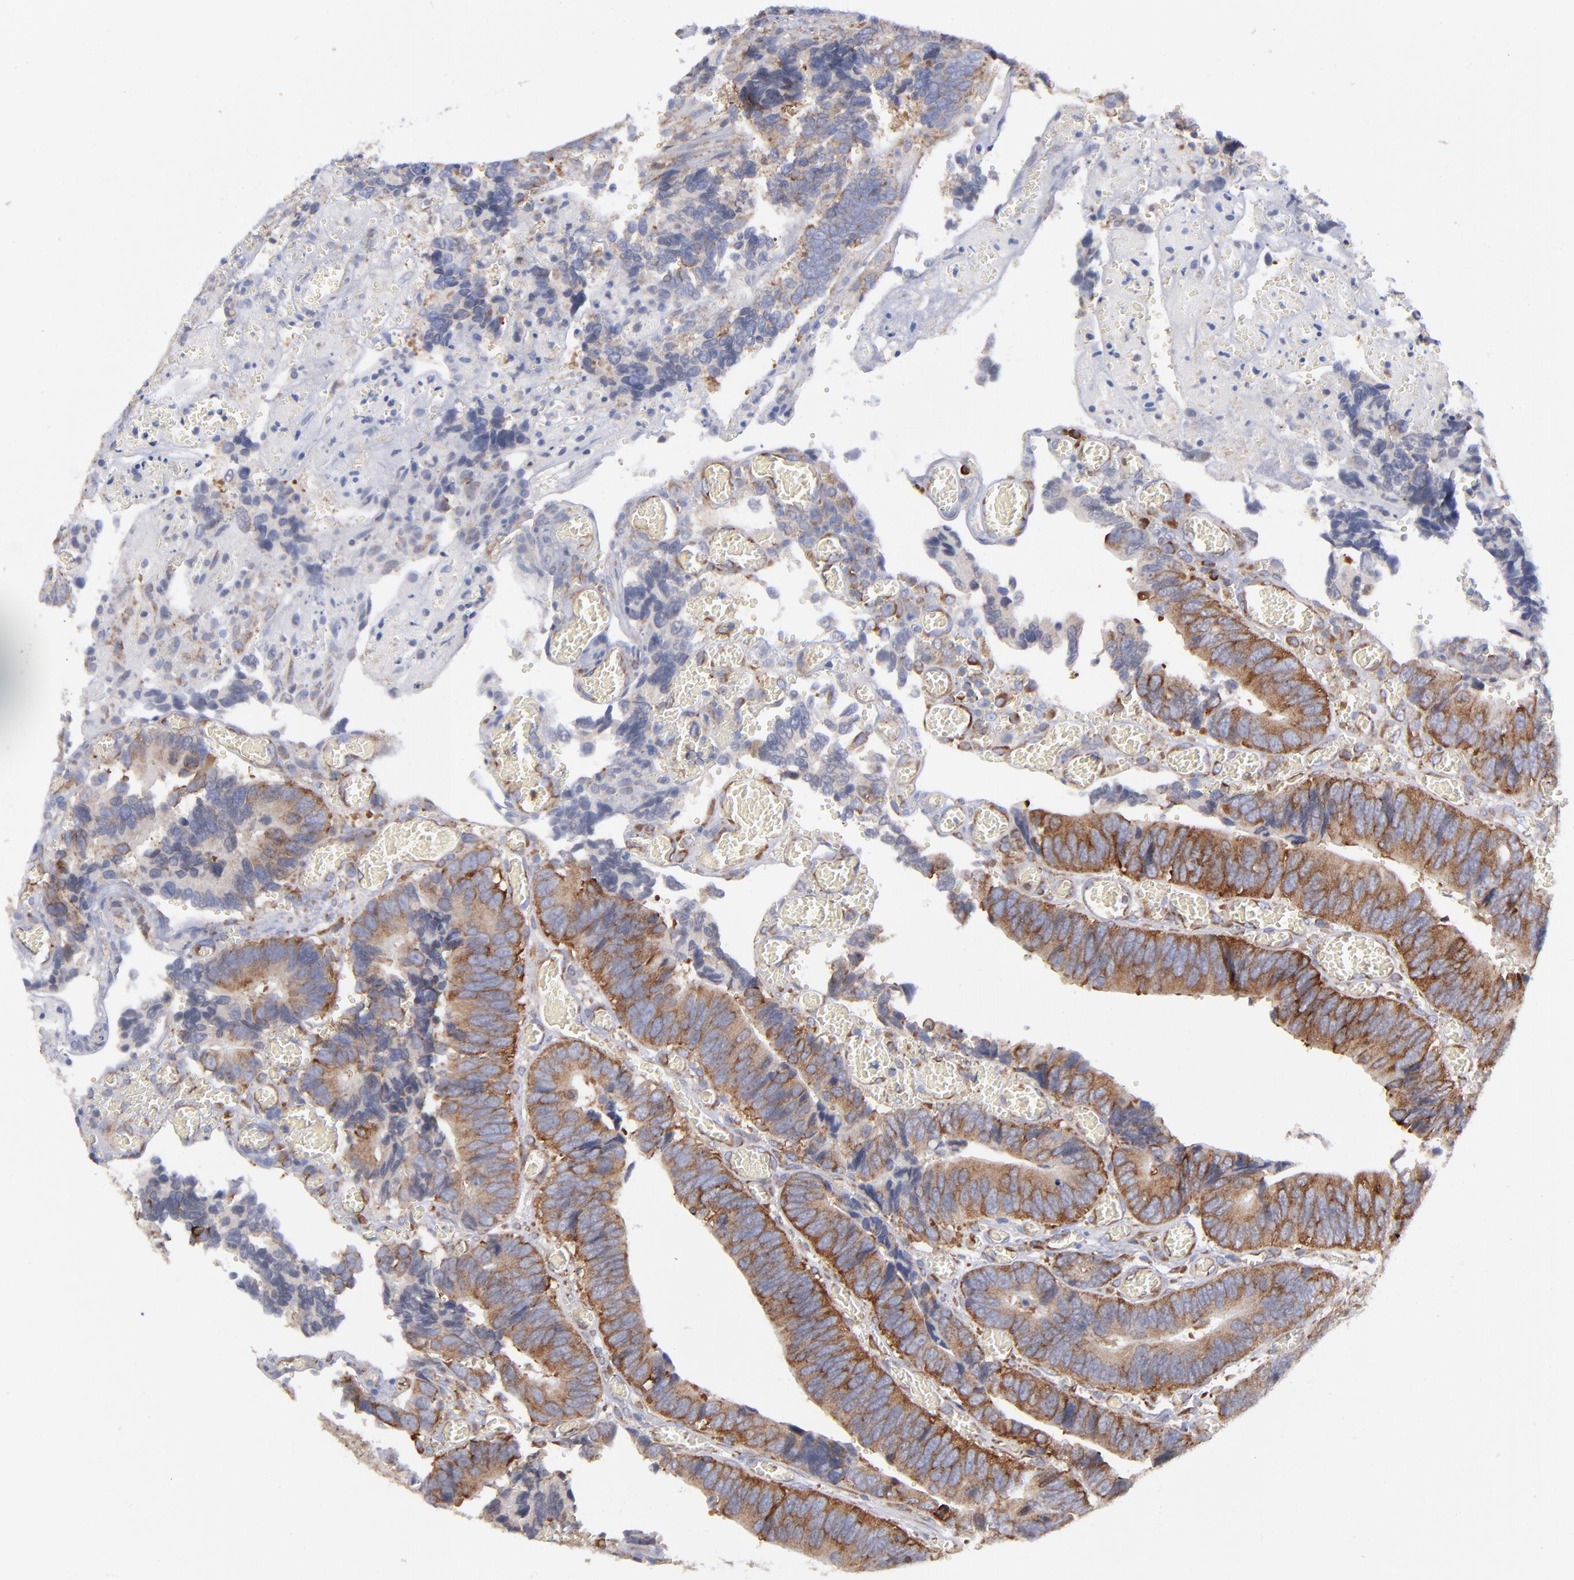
{"staining": {"intensity": "moderate", "quantity": ">75%", "location": "cytoplasmic/membranous"}, "tissue": "colorectal cancer", "cell_type": "Tumor cells", "image_type": "cancer", "snomed": [{"axis": "morphology", "description": "Adenocarcinoma, NOS"}, {"axis": "topography", "description": "Colon"}], "caption": "Colorectal adenocarcinoma was stained to show a protein in brown. There is medium levels of moderate cytoplasmic/membranous expression in approximately >75% of tumor cells. (DAB IHC, brown staining for protein, blue staining for nuclei).", "gene": "EIF2AK2", "patient": {"sex": "male", "age": 72}}